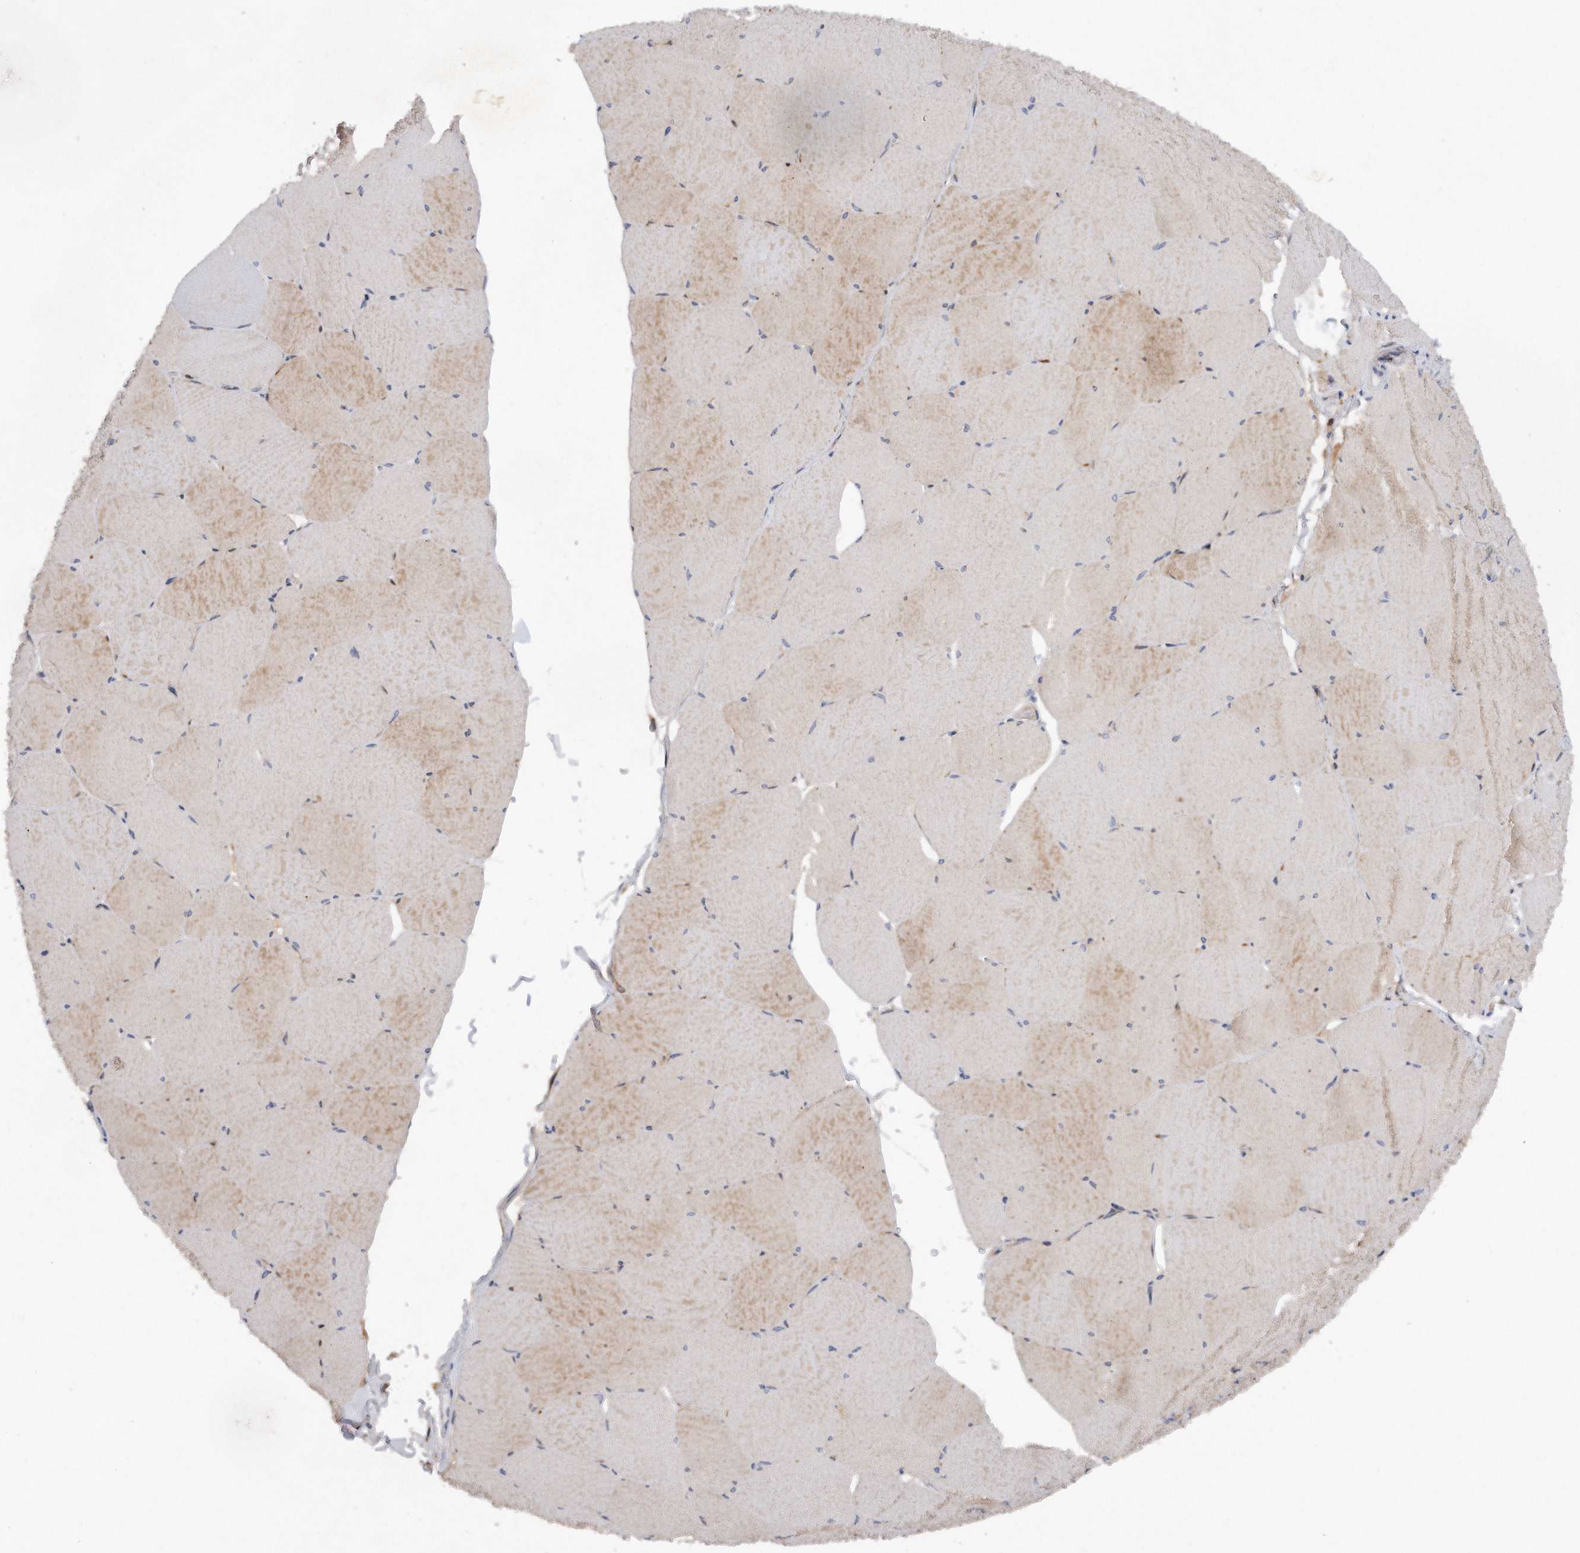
{"staining": {"intensity": "weak", "quantity": "<25%", "location": "cytoplasmic/membranous"}, "tissue": "skeletal muscle", "cell_type": "Myocytes", "image_type": "normal", "snomed": [{"axis": "morphology", "description": "Normal tissue, NOS"}, {"axis": "topography", "description": "Skeletal muscle"}, {"axis": "topography", "description": "Head-Neck"}], "caption": "The photomicrograph demonstrates no staining of myocytes in benign skeletal muscle. Brightfield microscopy of immunohistochemistry stained with DAB (brown) and hematoxylin (blue), captured at high magnification.", "gene": "CDH12", "patient": {"sex": "male", "age": 66}}